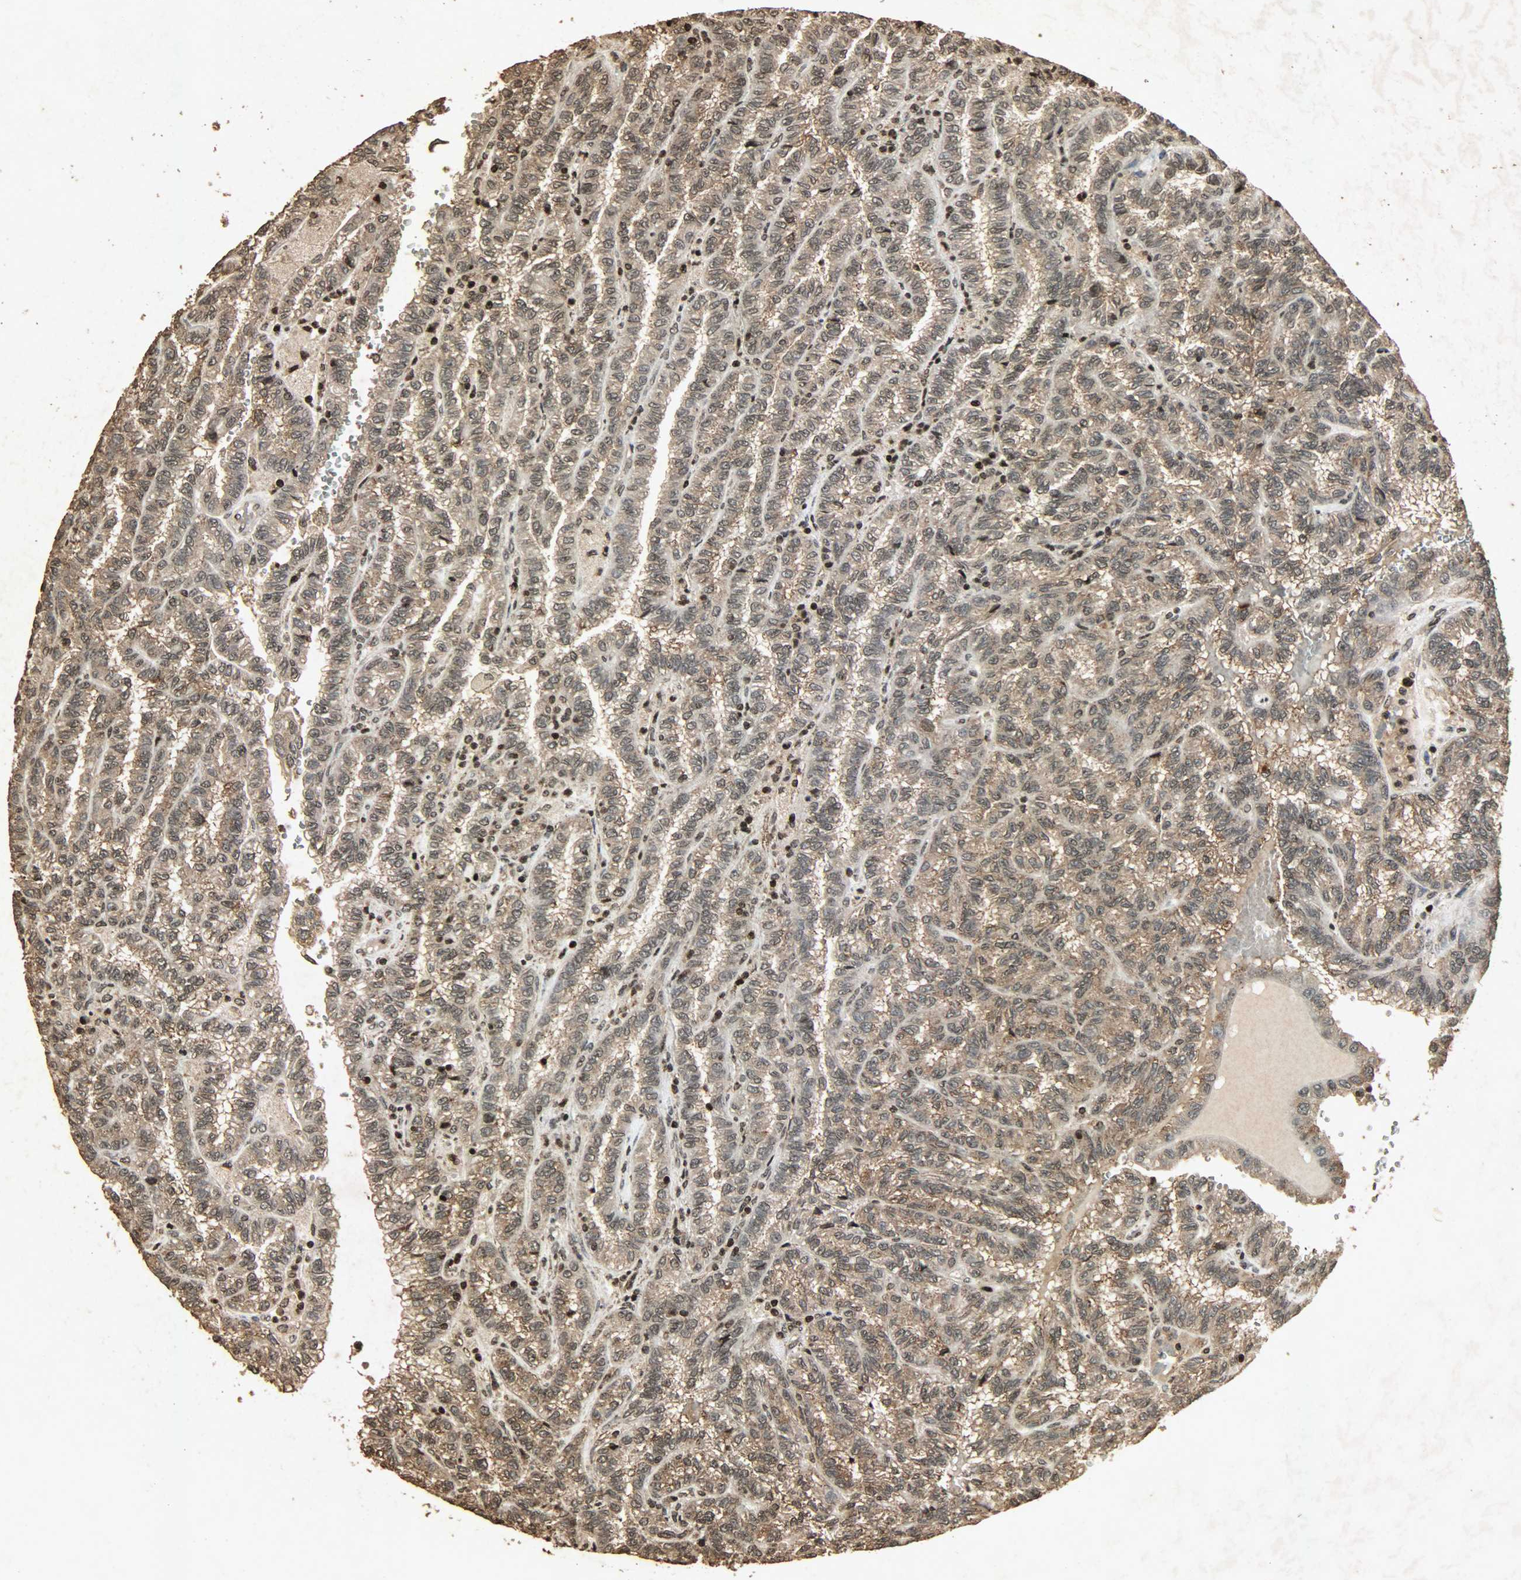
{"staining": {"intensity": "moderate", "quantity": ">75%", "location": "cytoplasmic/membranous,nuclear"}, "tissue": "renal cancer", "cell_type": "Tumor cells", "image_type": "cancer", "snomed": [{"axis": "morphology", "description": "Inflammation, NOS"}, {"axis": "morphology", "description": "Adenocarcinoma, NOS"}, {"axis": "topography", "description": "Kidney"}], "caption": "A high-resolution micrograph shows IHC staining of renal cancer (adenocarcinoma), which reveals moderate cytoplasmic/membranous and nuclear positivity in about >75% of tumor cells.", "gene": "PPP3R1", "patient": {"sex": "male", "age": 68}}